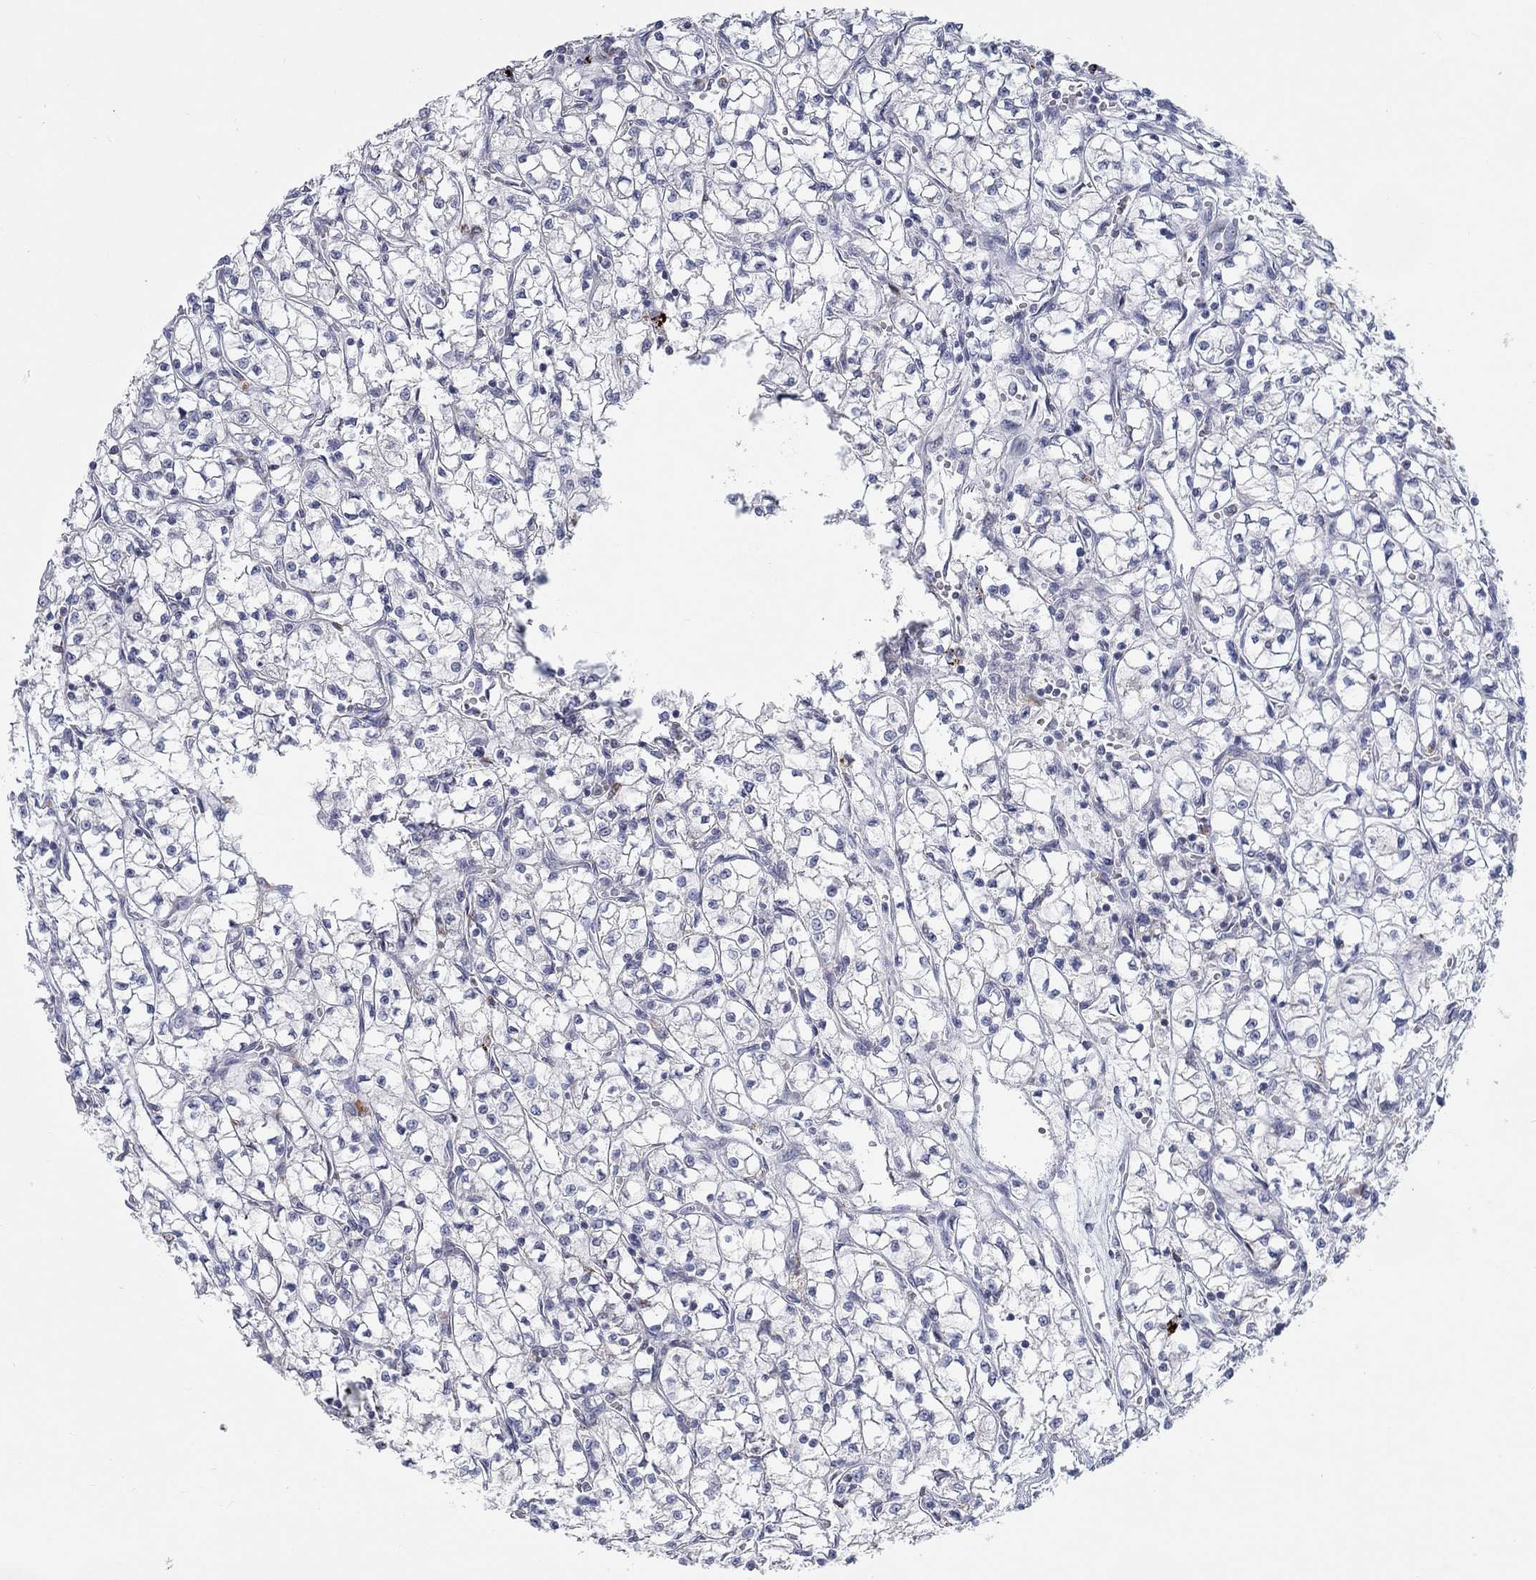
{"staining": {"intensity": "negative", "quantity": "none", "location": "none"}, "tissue": "renal cancer", "cell_type": "Tumor cells", "image_type": "cancer", "snomed": [{"axis": "morphology", "description": "Adenocarcinoma, NOS"}, {"axis": "topography", "description": "Kidney"}], "caption": "The photomicrograph displays no significant expression in tumor cells of renal cancer (adenocarcinoma).", "gene": "MTSS2", "patient": {"sex": "female", "age": 64}}